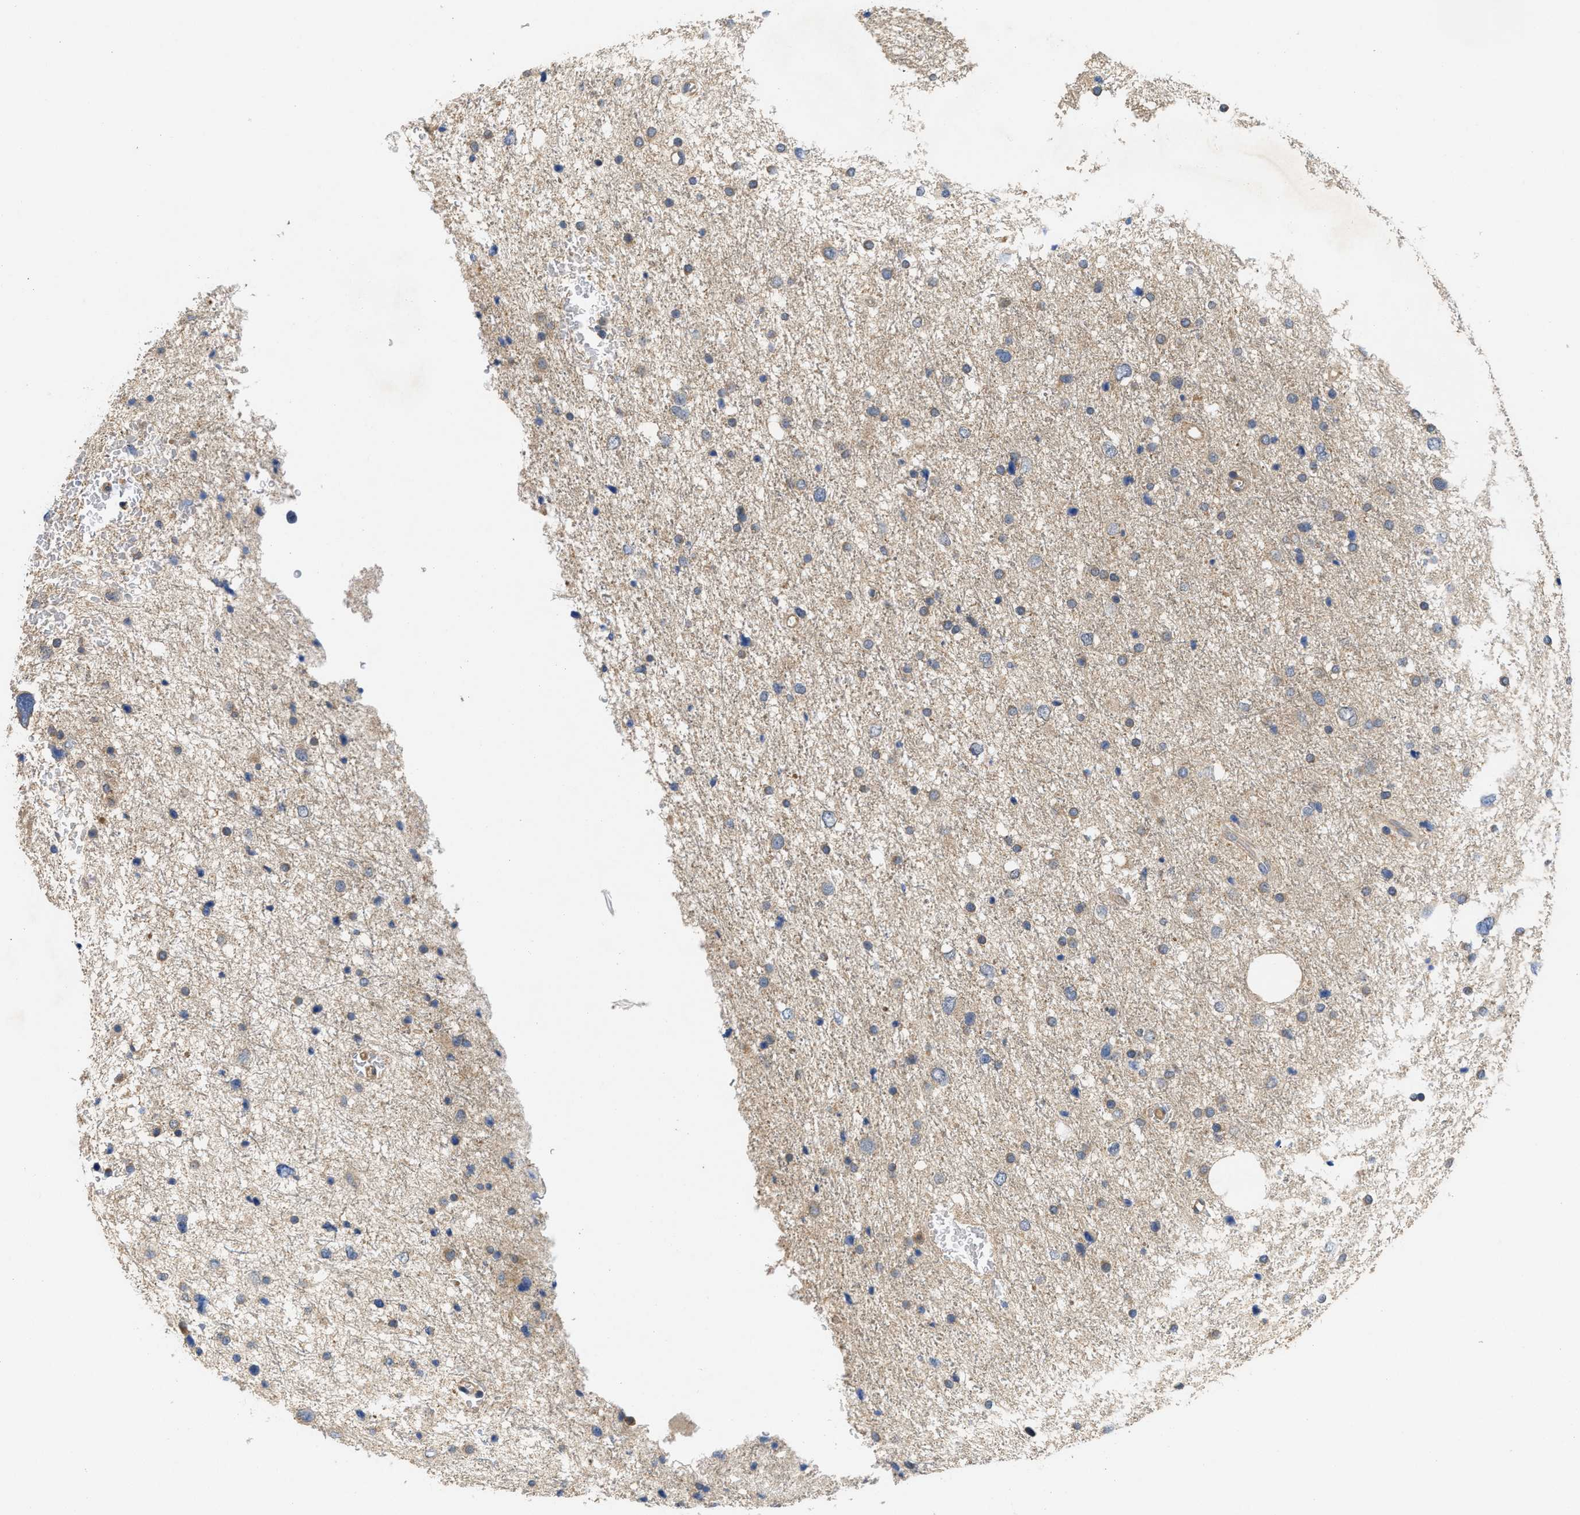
{"staining": {"intensity": "weak", "quantity": "25%-75%", "location": "cytoplasmic/membranous"}, "tissue": "glioma", "cell_type": "Tumor cells", "image_type": "cancer", "snomed": [{"axis": "morphology", "description": "Glioma, malignant, Low grade"}, {"axis": "topography", "description": "Brain"}], "caption": "About 25%-75% of tumor cells in human glioma show weak cytoplasmic/membranous protein expression as visualized by brown immunohistochemical staining.", "gene": "RNF216", "patient": {"sex": "female", "age": 37}}